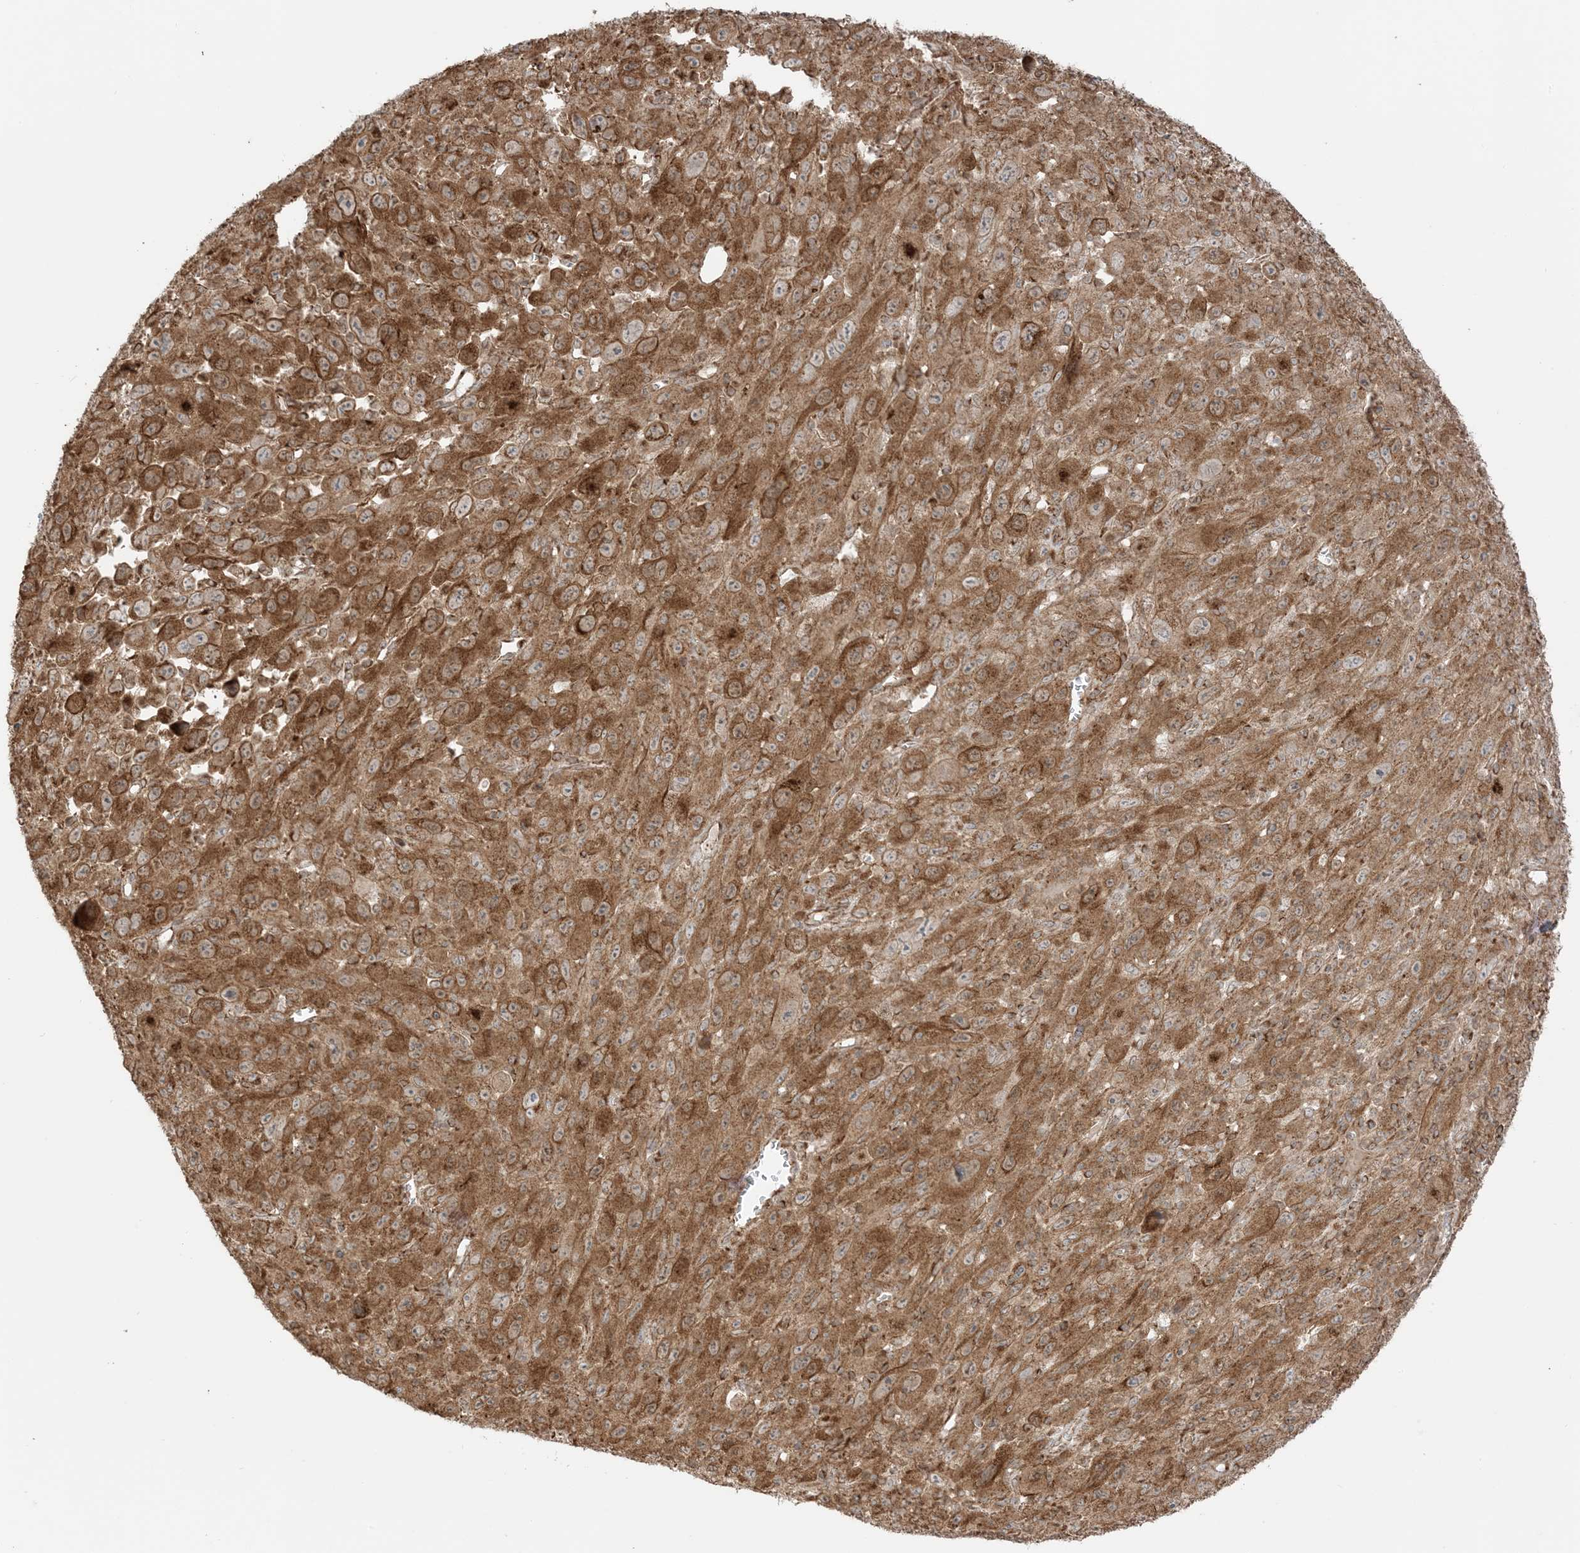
{"staining": {"intensity": "strong", "quantity": ">75%", "location": "cytoplasmic/membranous"}, "tissue": "melanoma", "cell_type": "Tumor cells", "image_type": "cancer", "snomed": [{"axis": "morphology", "description": "Malignant melanoma, Metastatic site"}, {"axis": "topography", "description": "Skin"}], "caption": "Malignant melanoma (metastatic site) stained with a brown dye displays strong cytoplasmic/membranous positive expression in approximately >75% of tumor cells.", "gene": "N4BP3", "patient": {"sex": "female", "age": 56}}